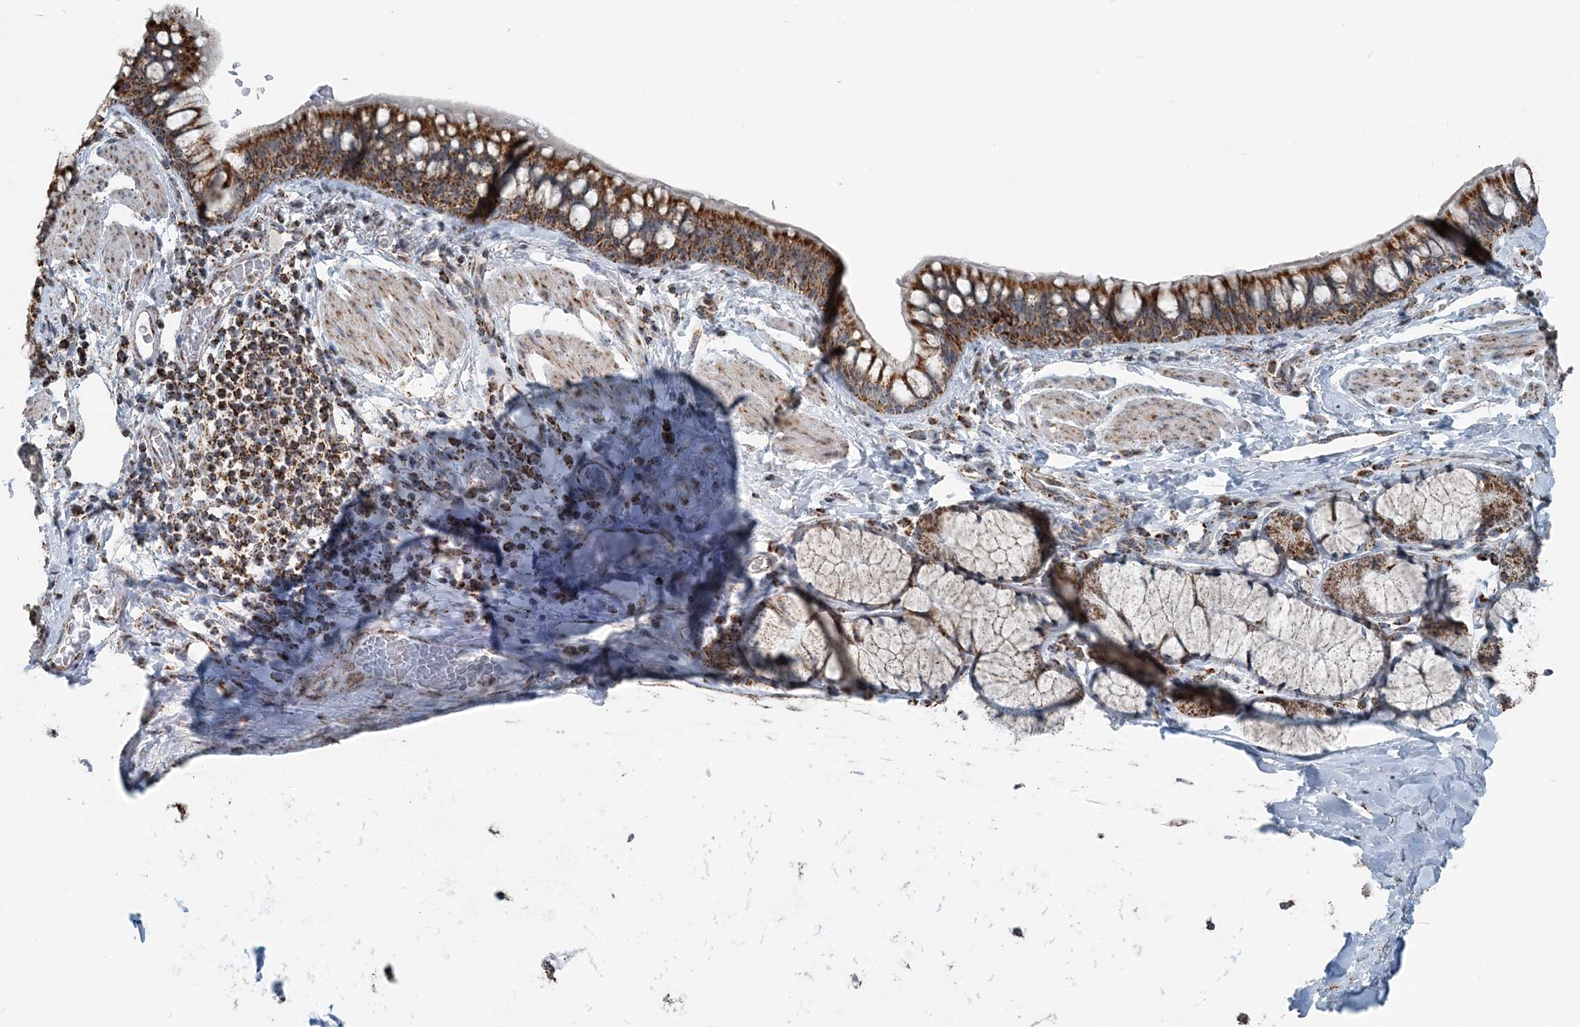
{"staining": {"intensity": "strong", "quantity": ">75%", "location": "cytoplasmic/membranous"}, "tissue": "bronchus", "cell_type": "Respiratory epithelial cells", "image_type": "normal", "snomed": [{"axis": "morphology", "description": "Normal tissue, NOS"}, {"axis": "topography", "description": "Cartilage tissue"}, {"axis": "topography", "description": "Bronchus"}], "caption": "Immunohistochemistry staining of normal bronchus, which exhibits high levels of strong cytoplasmic/membranous expression in approximately >75% of respiratory epithelial cells indicating strong cytoplasmic/membranous protein positivity. The staining was performed using DAB (brown) for protein detection and nuclei were counterstained in hematoxylin (blue).", "gene": "SUCLG1", "patient": {"sex": "female", "age": 36}}